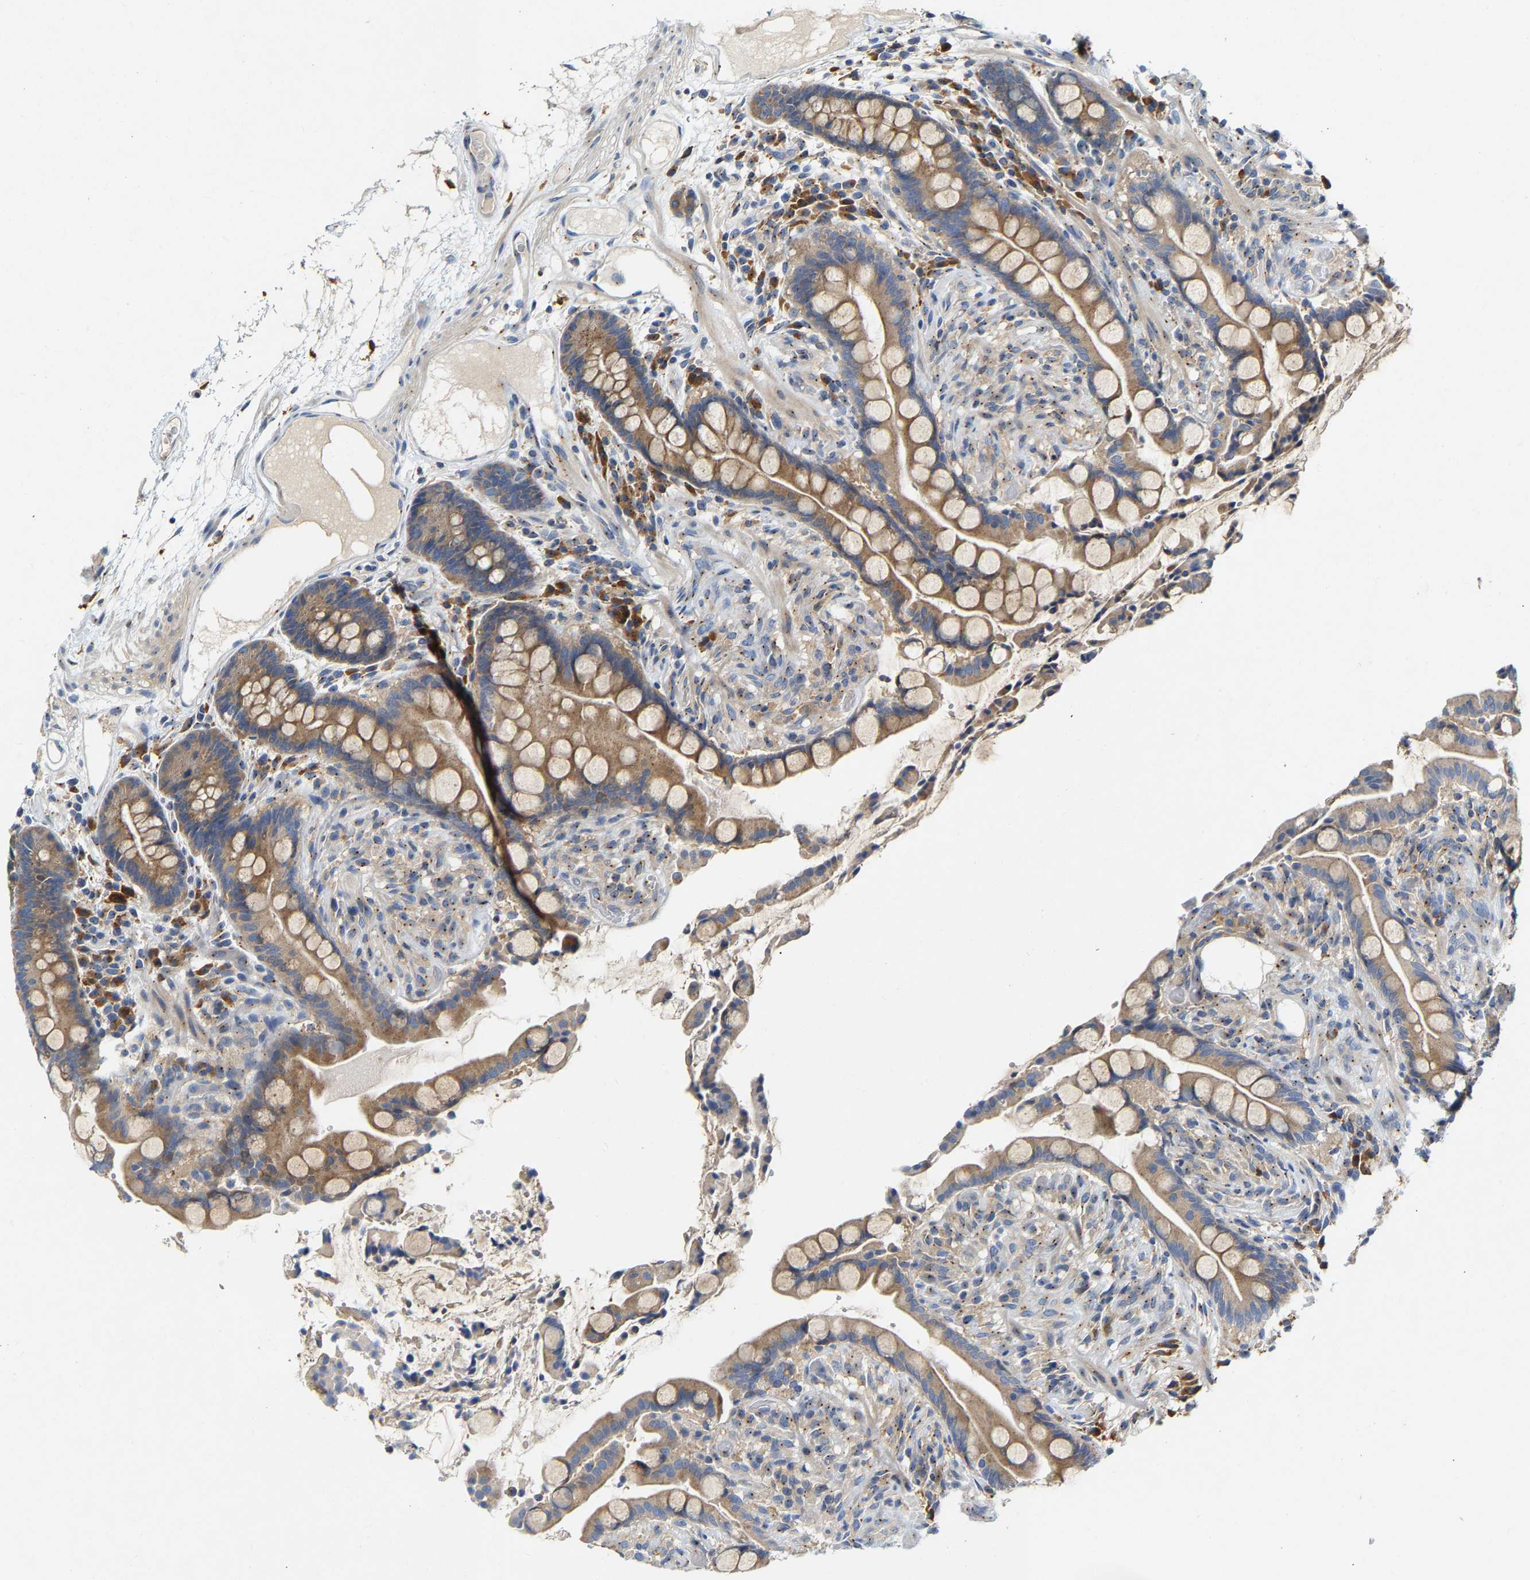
{"staining": {"intensity": "negative", "quantity": "none", "location": "none"}, "tissue": "colon", "cell_type": "Endothelial cells", "image_type": "normal", "snomed": [{"axis": "morphology", "description": "Normal tissue, NOS"}, {"axis": "topography", "description": "Colon"}], "caption": "Benign colon was stained to show a protein in brown. There is no significant expression in endothelial cells. (DAB (3,3'-diaminobenzidine) immunohistochemistry visualized using brightfield microscopy, high magnification).", "gene": "PCNT", "patient": {"sex": "male", "age": 73}}